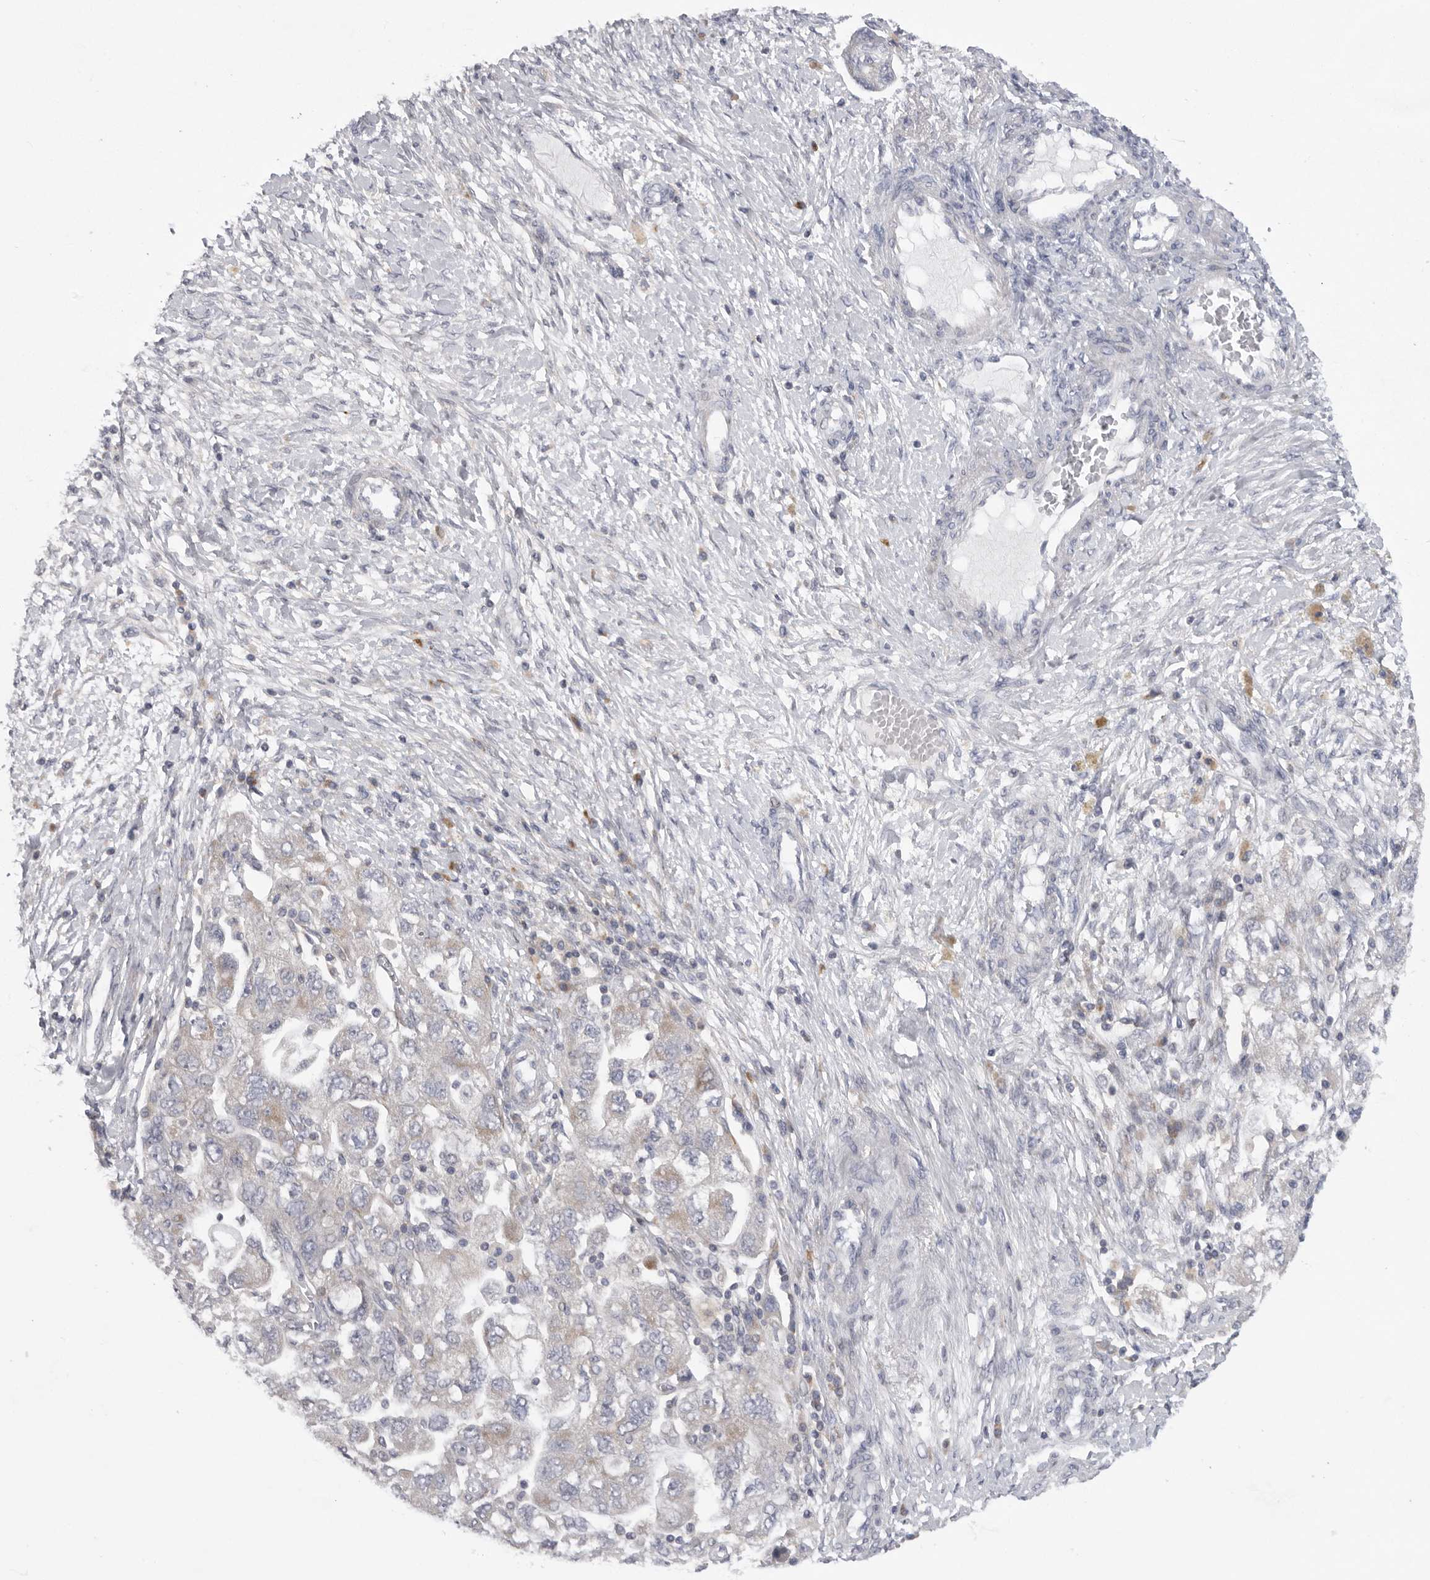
{"staining": {"intensity": "negative", "quantity": "none", "location": "none"}, "tissue": "ovarian cancer", "cell_type": "Tumor cells", "image_type": "cancer", "snomed": [{"axis": "morphology", "description": "Carcinoma, NOS"}, {"axis": "morphology", "description": "Cystadenocarcinoma, serous, NOS"}, {"axis": "topography", "description": "Ovary"}], "caption": "Tumor cells show no significant positivity in ovarian cancer.", "gene": "USP24", "patient": {"sex": "female", "age": 69}}